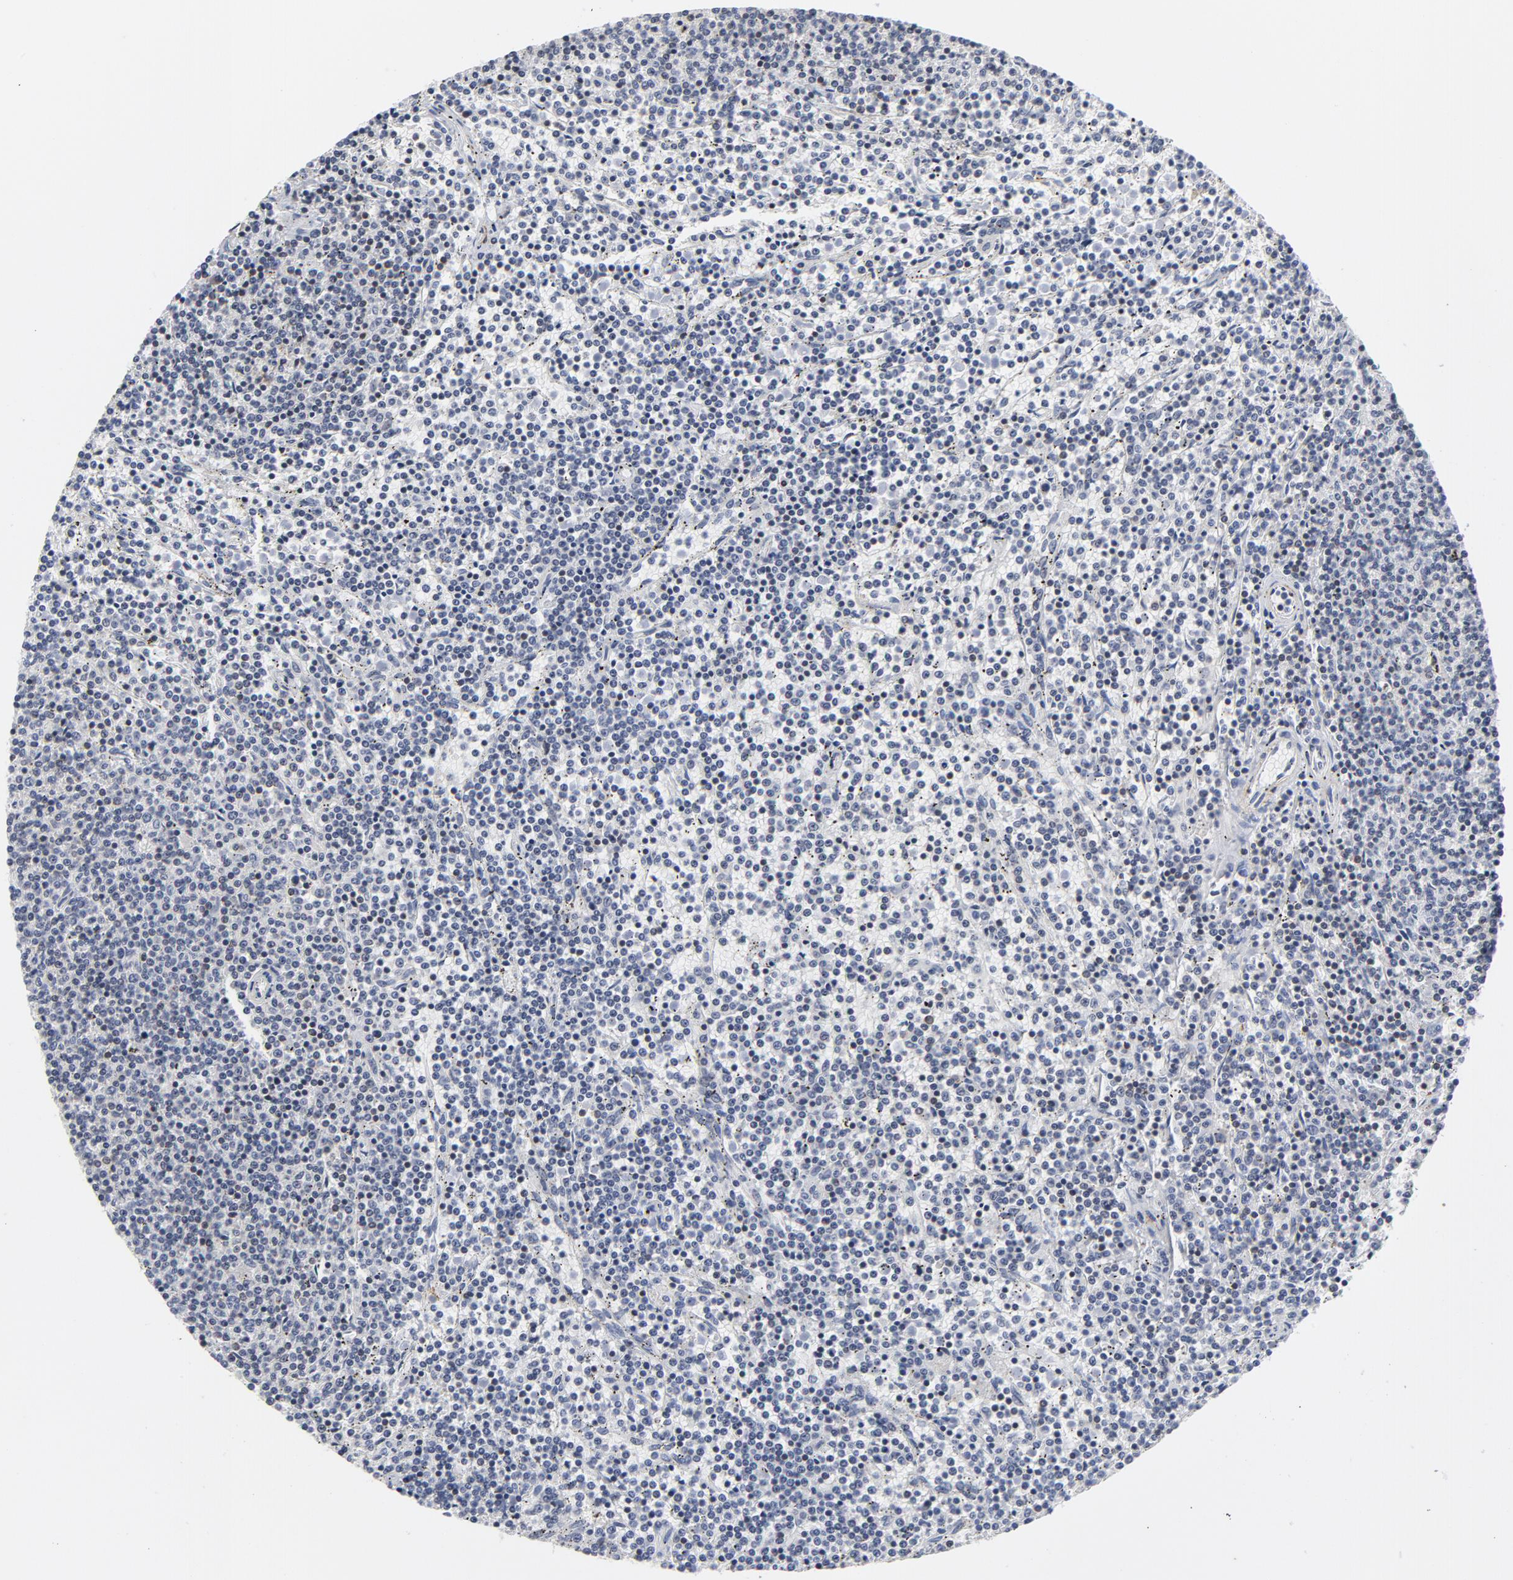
{"staining": {"intensity": "negative", "quantity": "none", "location": "none"}, "tissue": "lymphoma", "cell_type": "Tumor cells", "image_type": "cancer", "snomed": [{"axis": "morphology", "description": "Malignant lymphoma, non-Hodgkin's type, Low grade"}, {"axis": "topography", "description": "Spleen"}], "caption": "Low-grade malignant lymphoma, non-Hodgkin's type was stained to show a protein in brown. There is no significant positivity in tumor cells. The staining is performed using DAB brown chromogen with nuclei counter-stained in using hematoxylin.", "gene": "TSPAN6", "patient": {"sex": "female", "age": 50}}